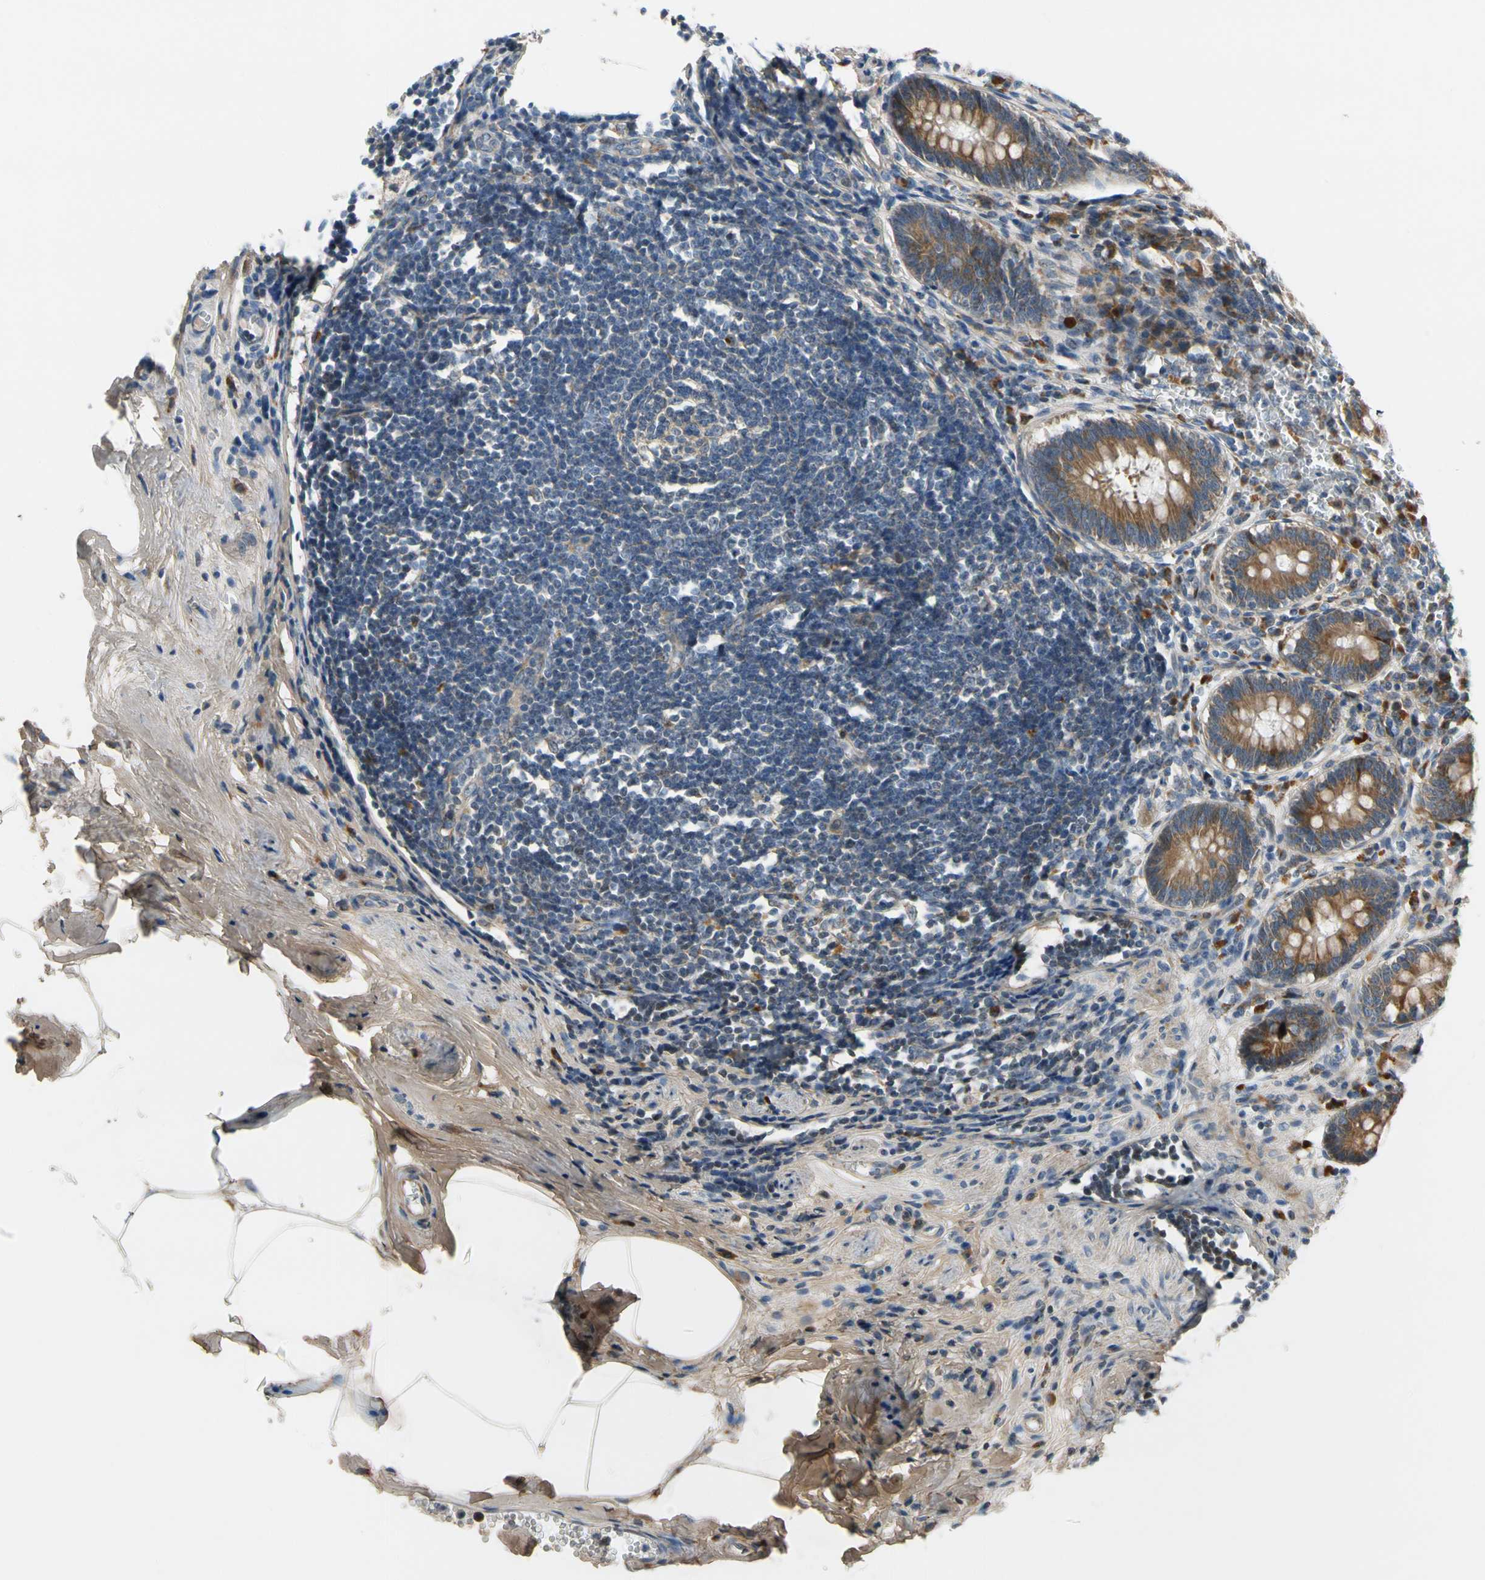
{"staining": {"intensity": "strong", "quantity": ">75%", "location": "cytoplasmic/membranous"}, "tissue": "appendix", "cell_type": "Glandular cells", "image_type": "normal", "snomed": [{"axis": "morphology", "description": "Normal tissue, NOS"}, {"axis": "topography", "description": "Appendix"}], "caption": "Immunohistochemistry (IHC) (DAB (3,3'-diaminobenzidine)) staining of normal human appendix reveals strong cytoplasmic/membranous protein expression in approximately >75% of glandular cells.", "gene": "MST1R", "patient": {"sex": "female", "age": 50}}